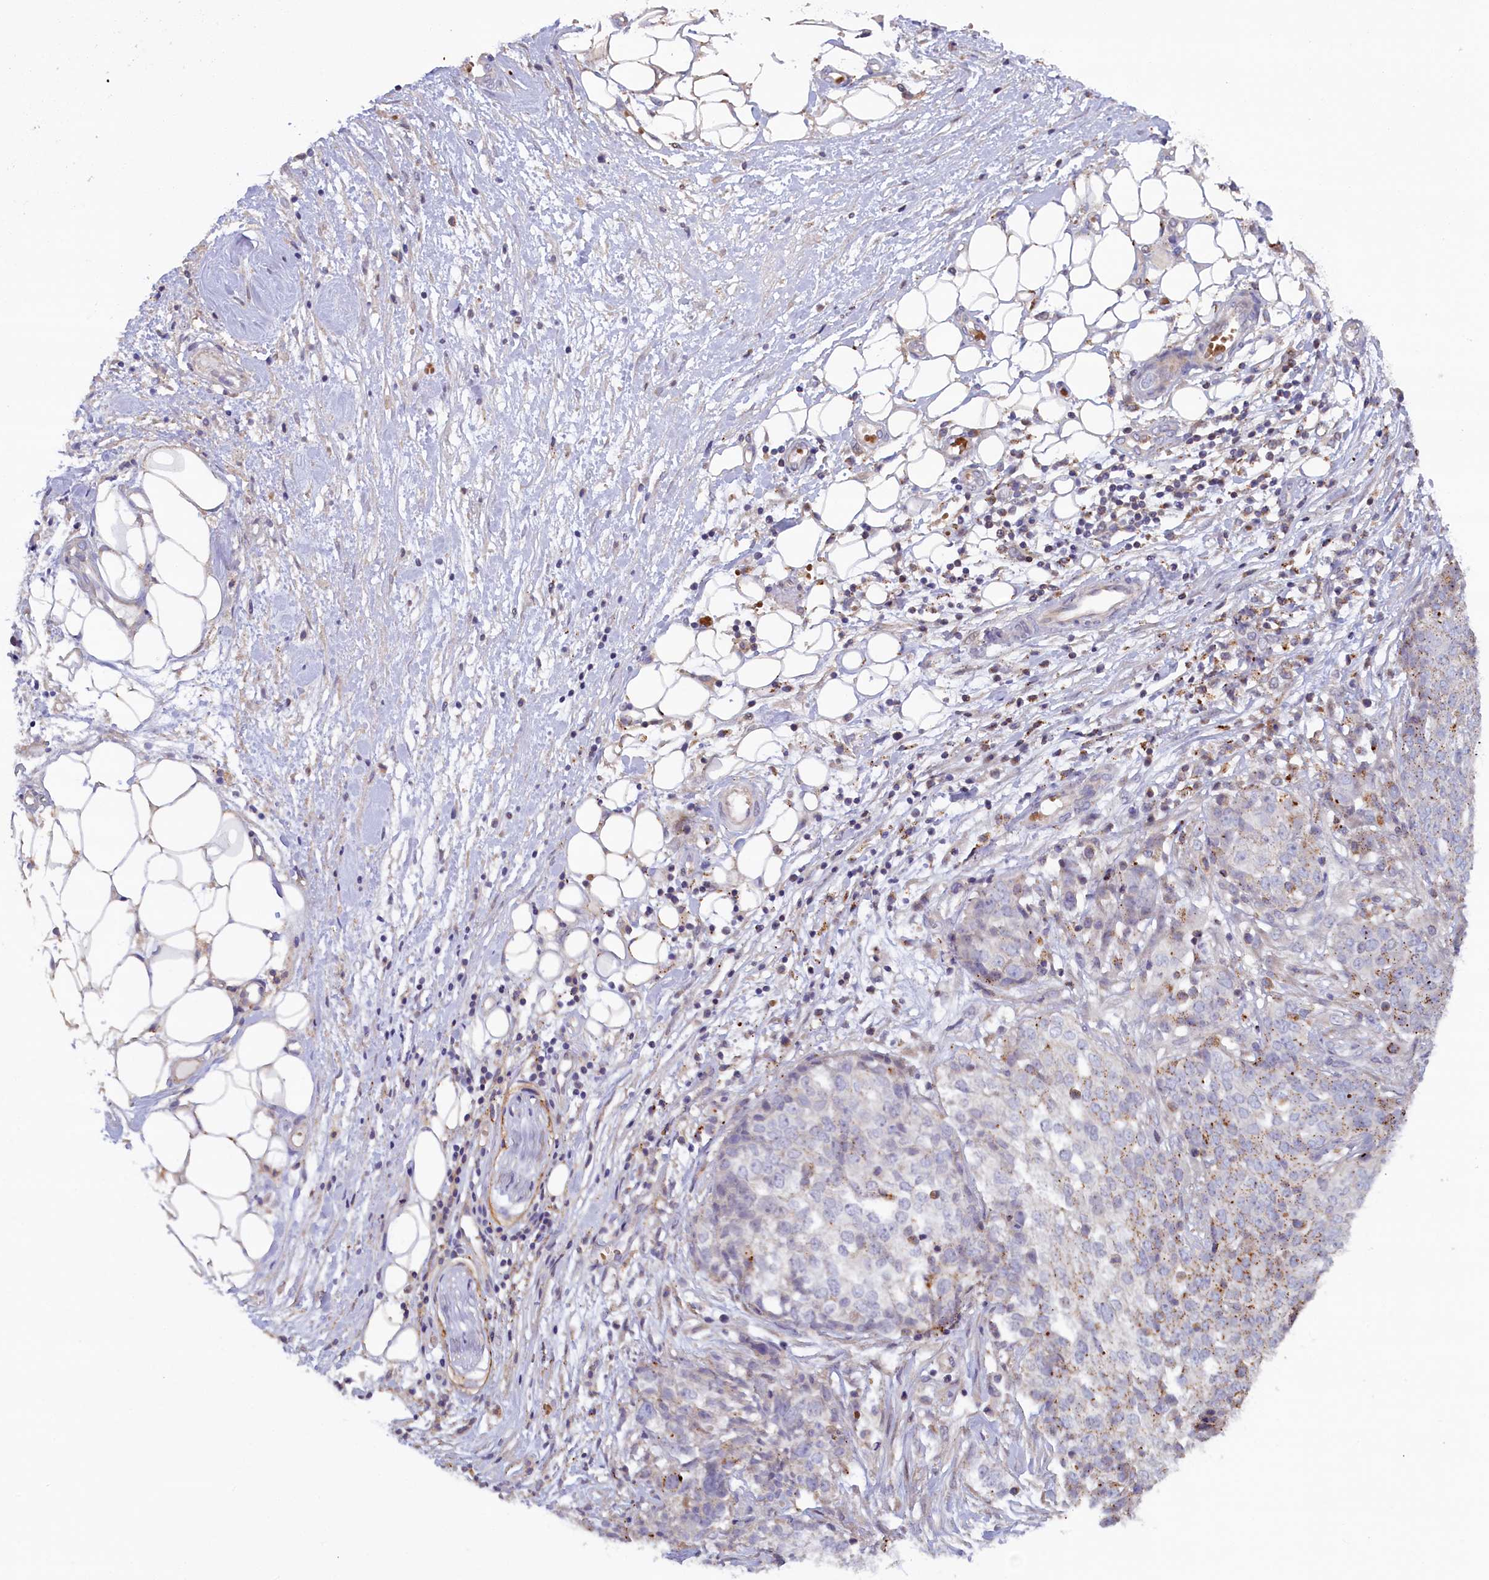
{"staining": {"intensity": "negative", "quantity": "none", "location": "none"}, "tissue": "ovarian cancer", "cell_type": "Tumor cells", "image_type": "cancer", "snomed": [{"axis": "morphology", "description": "Cystadenocarcinoma, serous, NOS"}, {"axis": "topography", "description": "Soft tissue"}, {"axis": "topography", "description": "Ovary"}], "caption": "An immunohistochemistry (IHC) histopathology image of serous cystadenocarcinoma (ovarian) is shown. There is no staining in tumor cells of serous cystadenocarcinoma (ovarian).", "gene": "HYKK", "patient": {"sex": "female", "age": 57}}